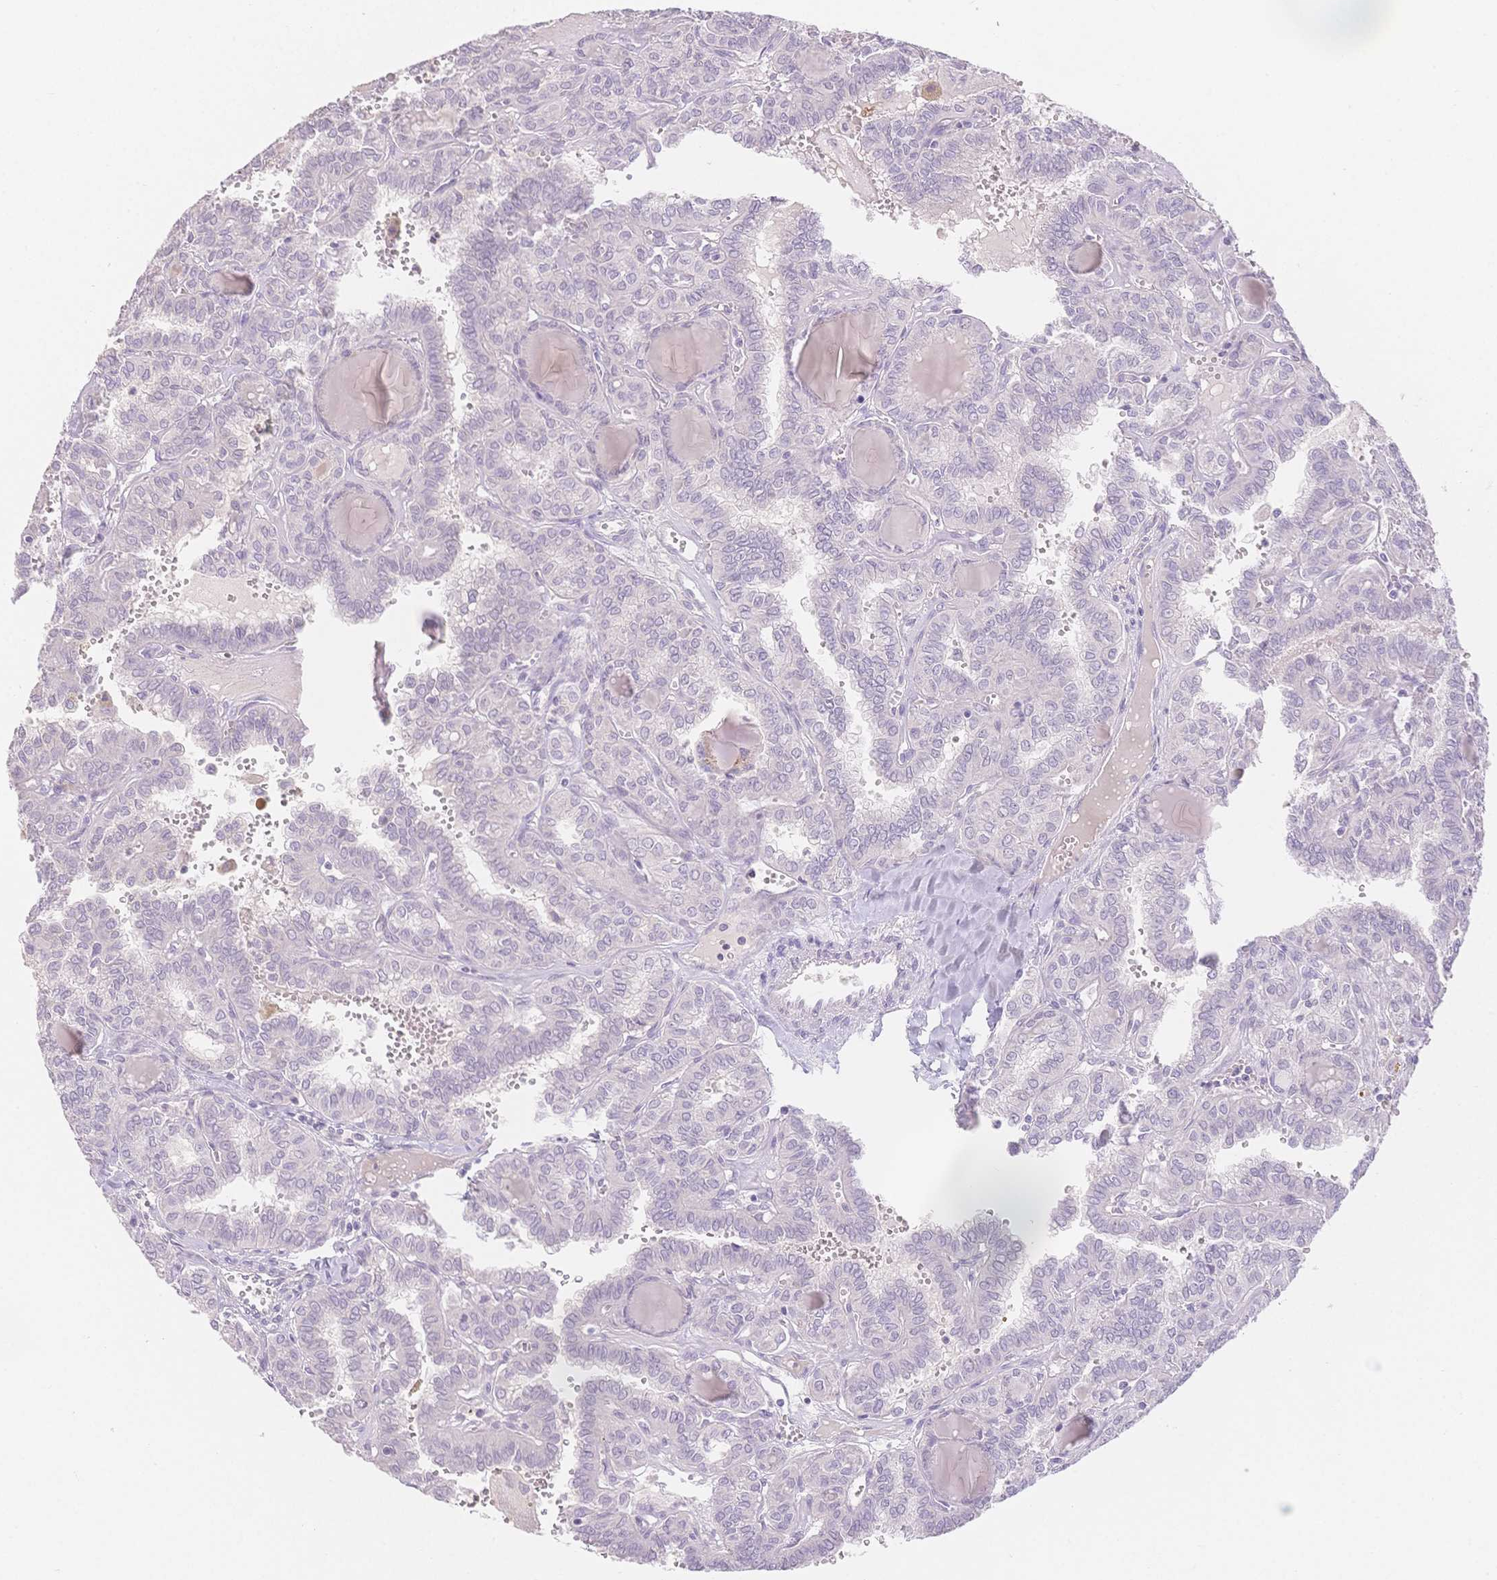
{"staining": {"intensity": "negative", "quantity": "none", "location": "none"}, "tissue": "thyroid cancer", "cell_type": "Tumor cells", "image_type": "cancer", "snomed": [{"axis": "morphology", "description": "Papillary adenocarcinoma, NOS"}, {"axis": "topography", "description": "Thyroid gland"}], "caption": "This is a histopathology image of immunohistochemistry staining of papillary adenocarcinoma (thyroid), which shows no positivity in tumor cells.", "gene": "SUV39H2", "patient": {"sex": "female", "age": 41}}